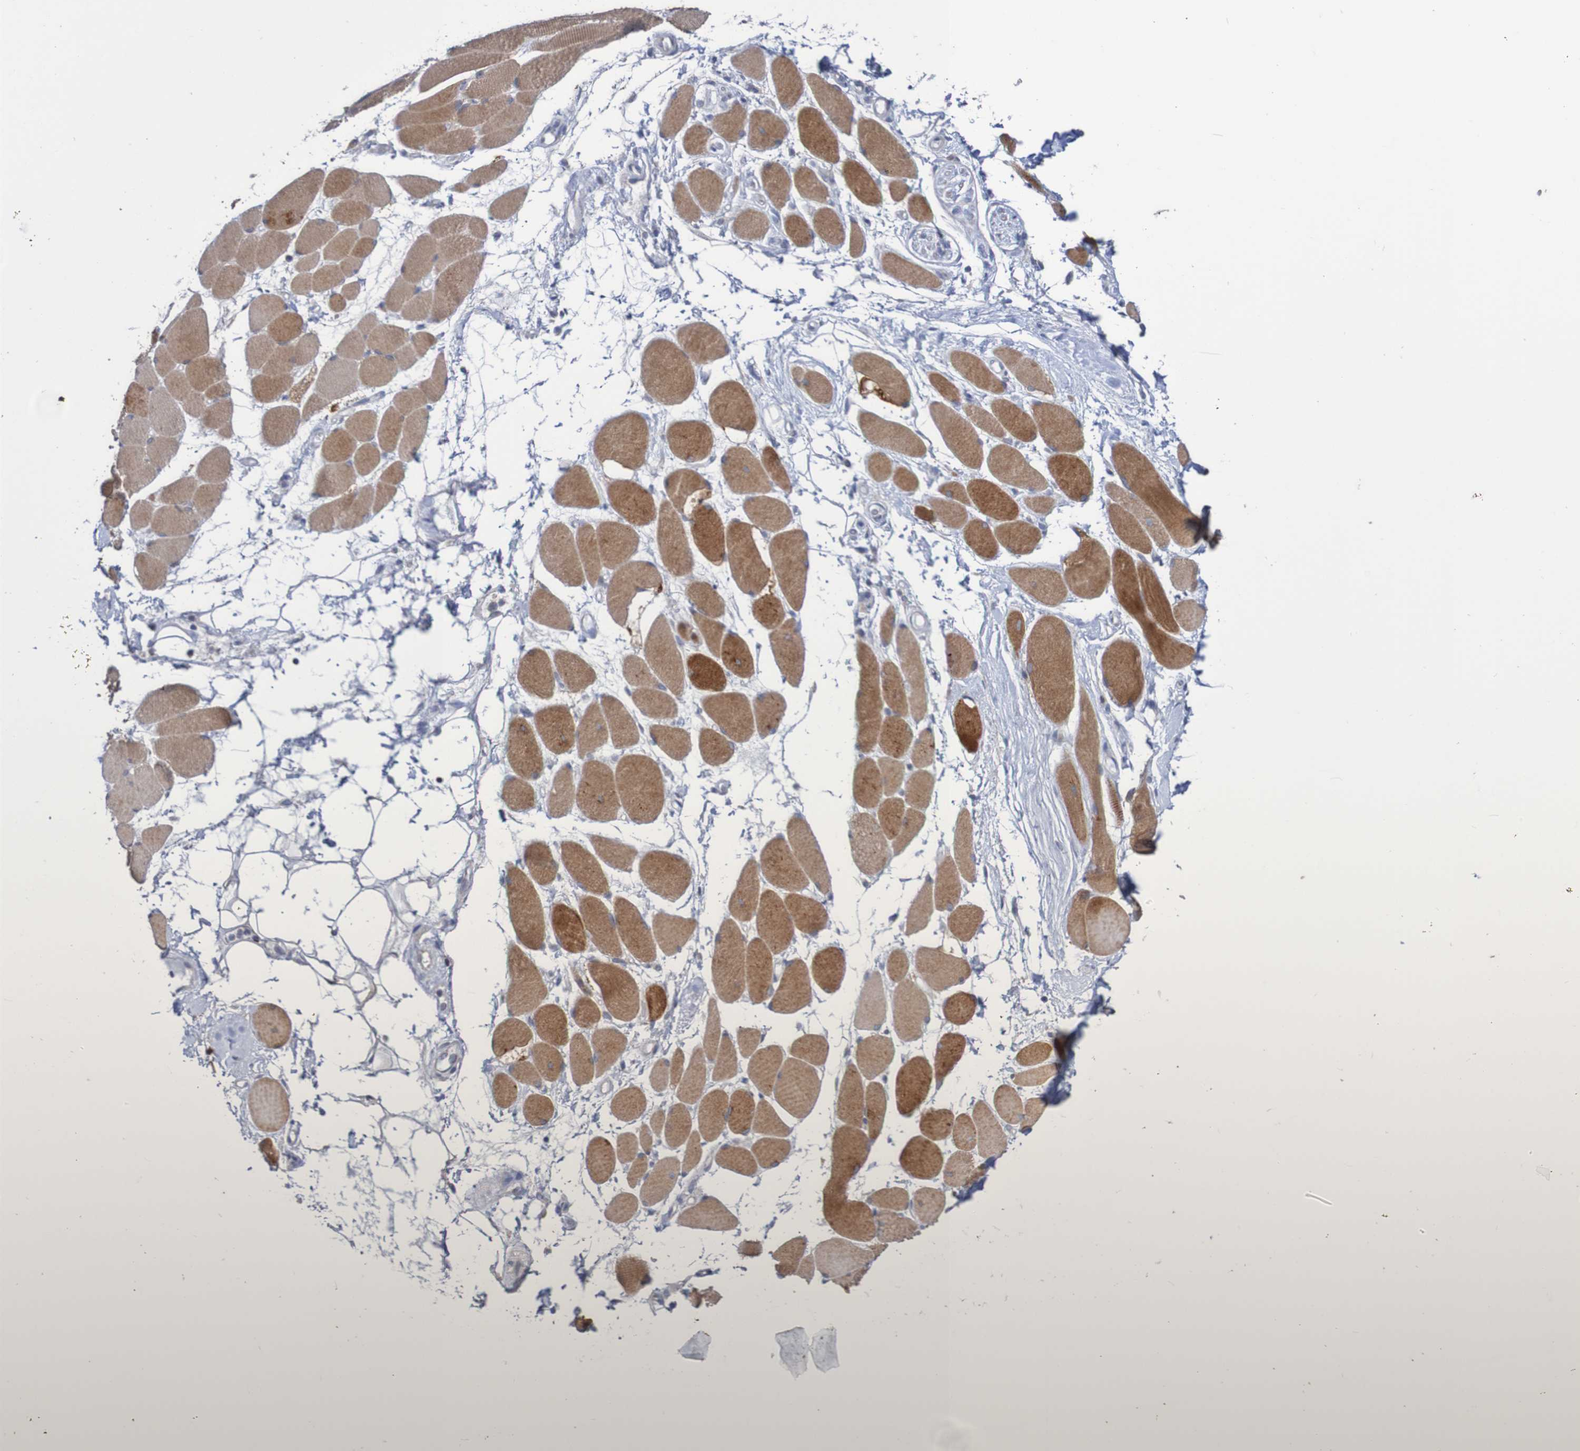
{"staining": {"intensity": "moderate", "quantity": ">75%", "location": "cytoplasmic/membranous"}, "tissue": "skeletal muscle", "cell_type": "Myocytes", "image_type": "normal", "snomed": [{"axis": "morphology", "description": "Normal tissue, NOS"}, {"axis": "topography", "description": "Skeletal muscle"}, {"axis": "topography", "description": "Peripheral nerve tissue"}], "caption": "Protein expression analysis of benign skeletal muscle shows moderate cytoplasmic/membranous positivity in approximately >75% of myocytes. The protein is shown in brown color, while the nuclei are stained blue.", "gene": "C3orf18", "patient": {"sex": "female", "age": 84}}